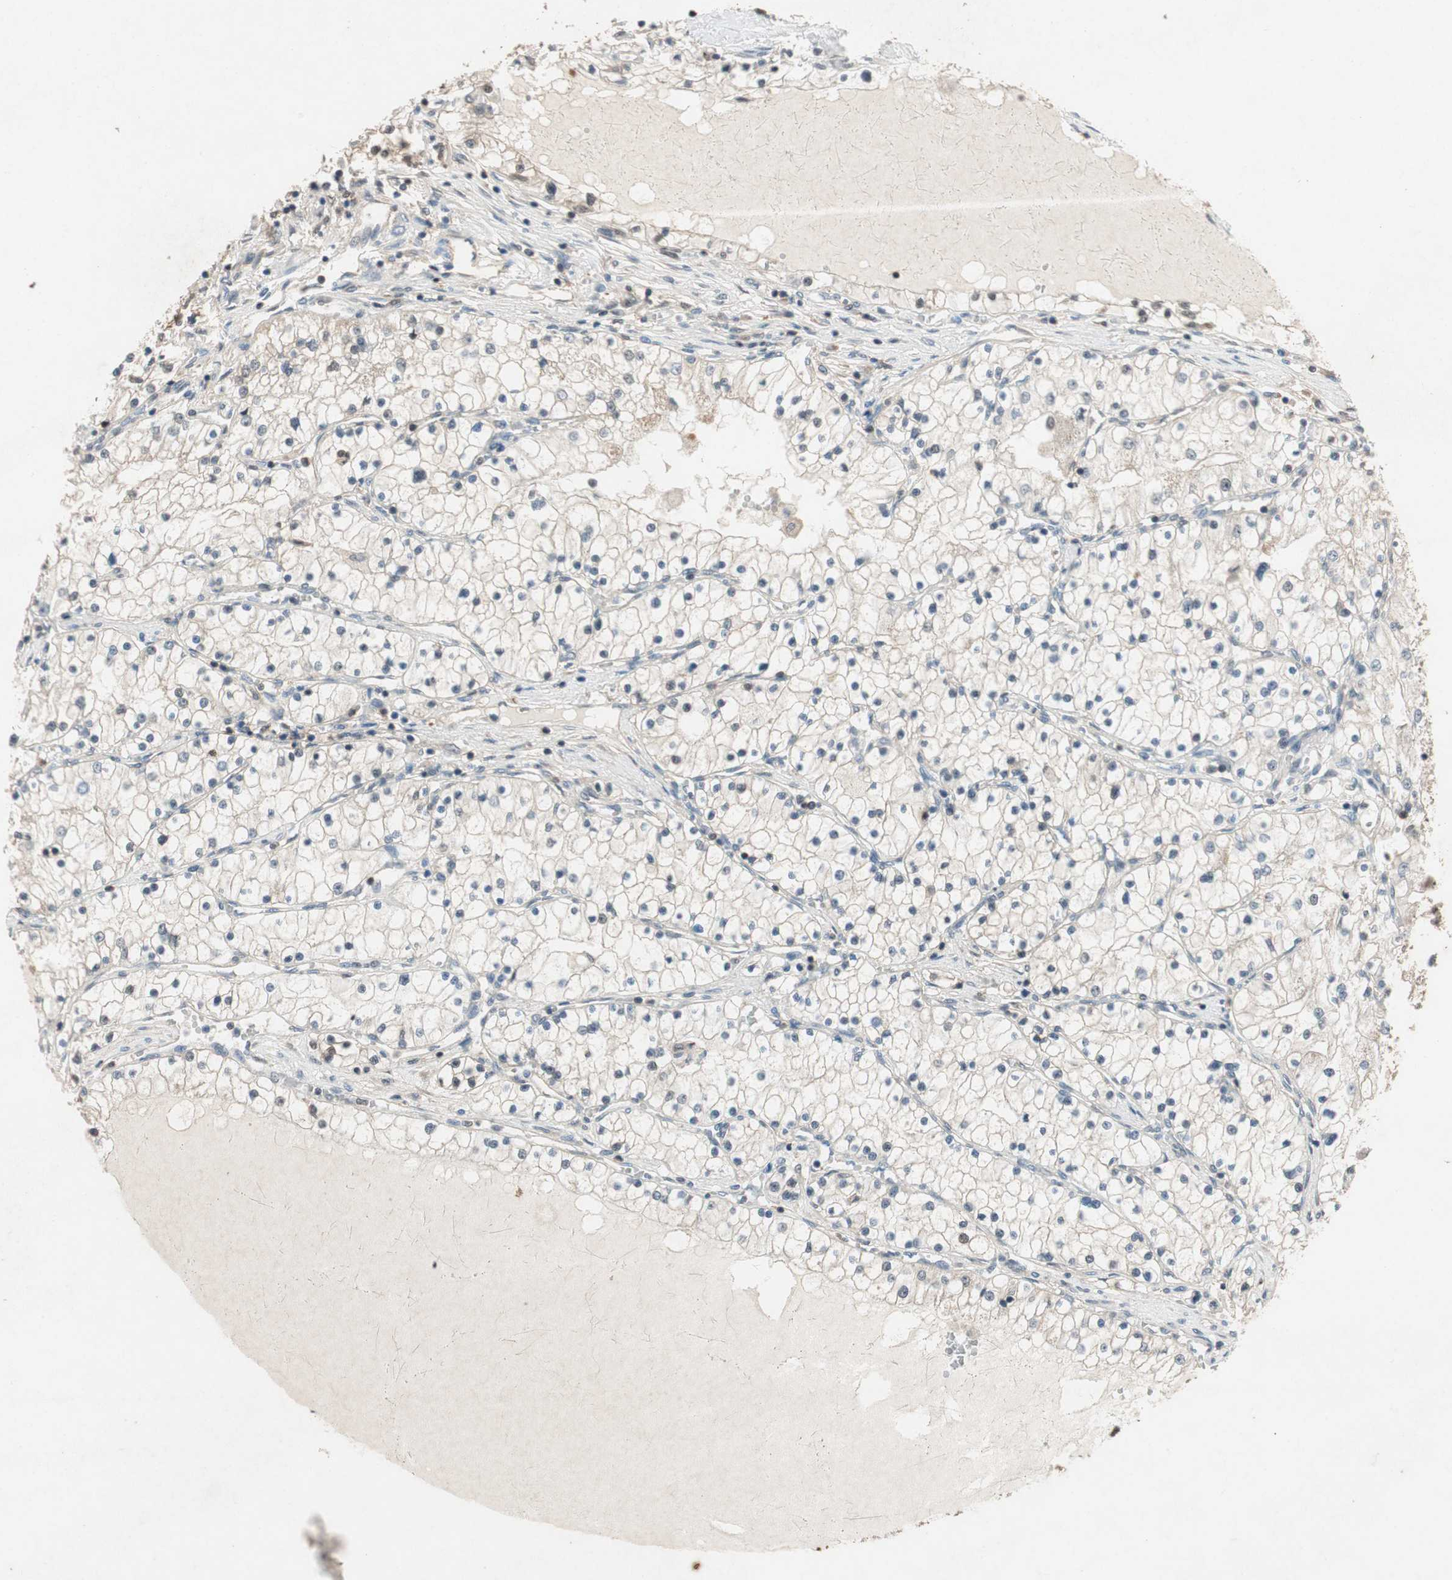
{"staining": {"intensity": "weak", "quantity": "<25%", "location": "cytoplasmic/membranous"}, "tissue": "renal cancer", "cell_type": "Tumor cells", "image_type": "cancer", "snomed": [{"axis": "morphology", "description": "Adenocarcinoma, NOS"}, {"axis": "topography", "description": "Kidney"}], "caption": "This is an immunohistochemistry (IHC) histopathology image of renal cancer (adenocarcinoma). There is no positivity in tumor cells.", "gene": "SERPINB5", "patient": {"sex": "male", "age": 68}}